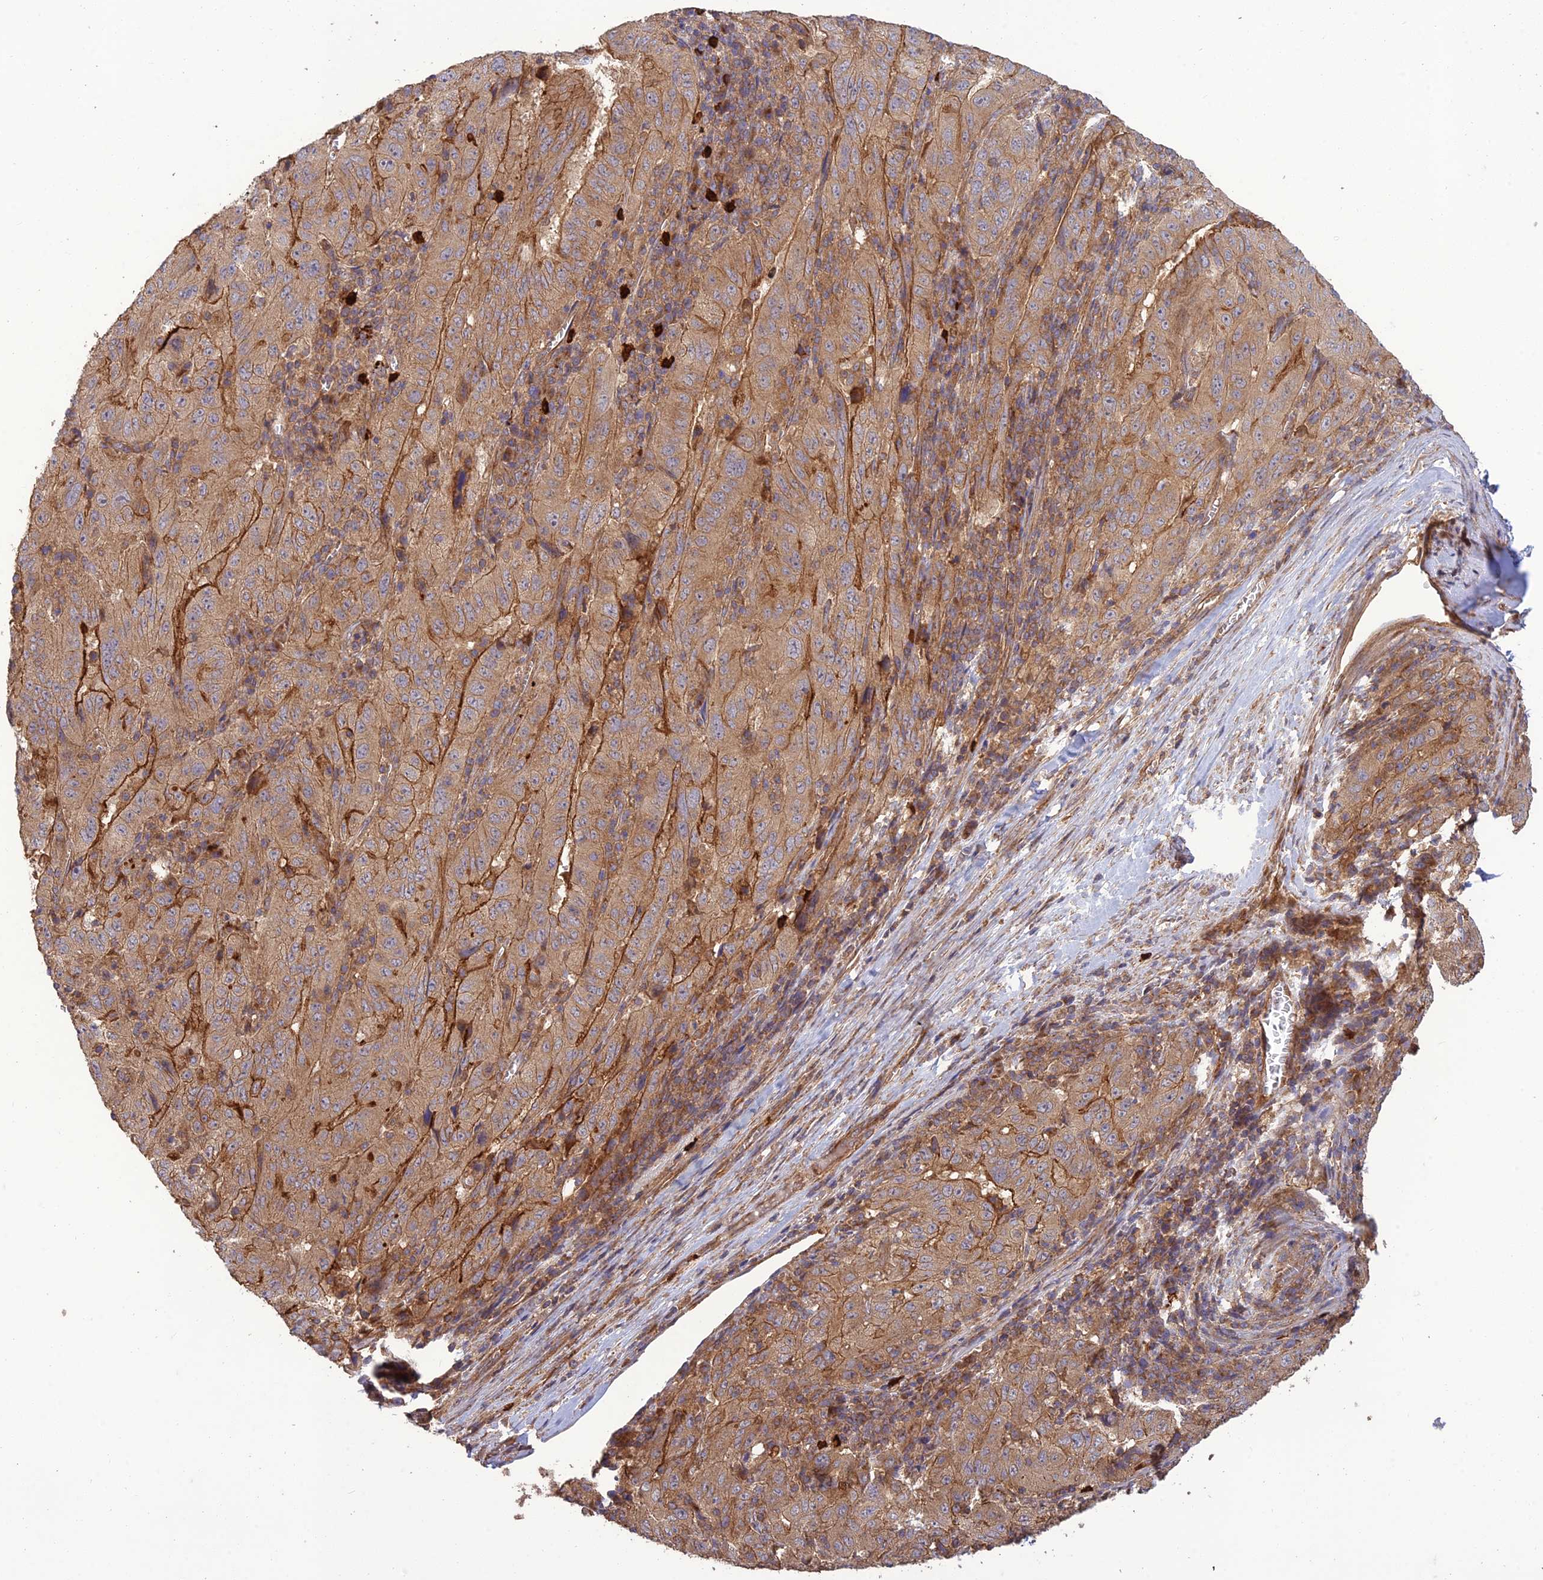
{"staining": {"intensity": "moderate", "quantity": ">75%", "location": "cytoplasmic/membranous"}, "tissue": "pancreatic cancer", "cell_type": "Tumor cells", "image_type": "cancer", "snomed": [{"axis": "morphology", "description": "Adenocarcinoma, NOS"}, {"axis": "topography", "description": "Pancreas"}], "caption": "High-power microscopy captured an immunohistochemistry micrograph of pancreatic cancer, revealing moderate cytoplasmic/membranous expression in about >75% of tumor cells.", "gene": "TMEM131L", "patient": {"sex": "male", "age": 63}}